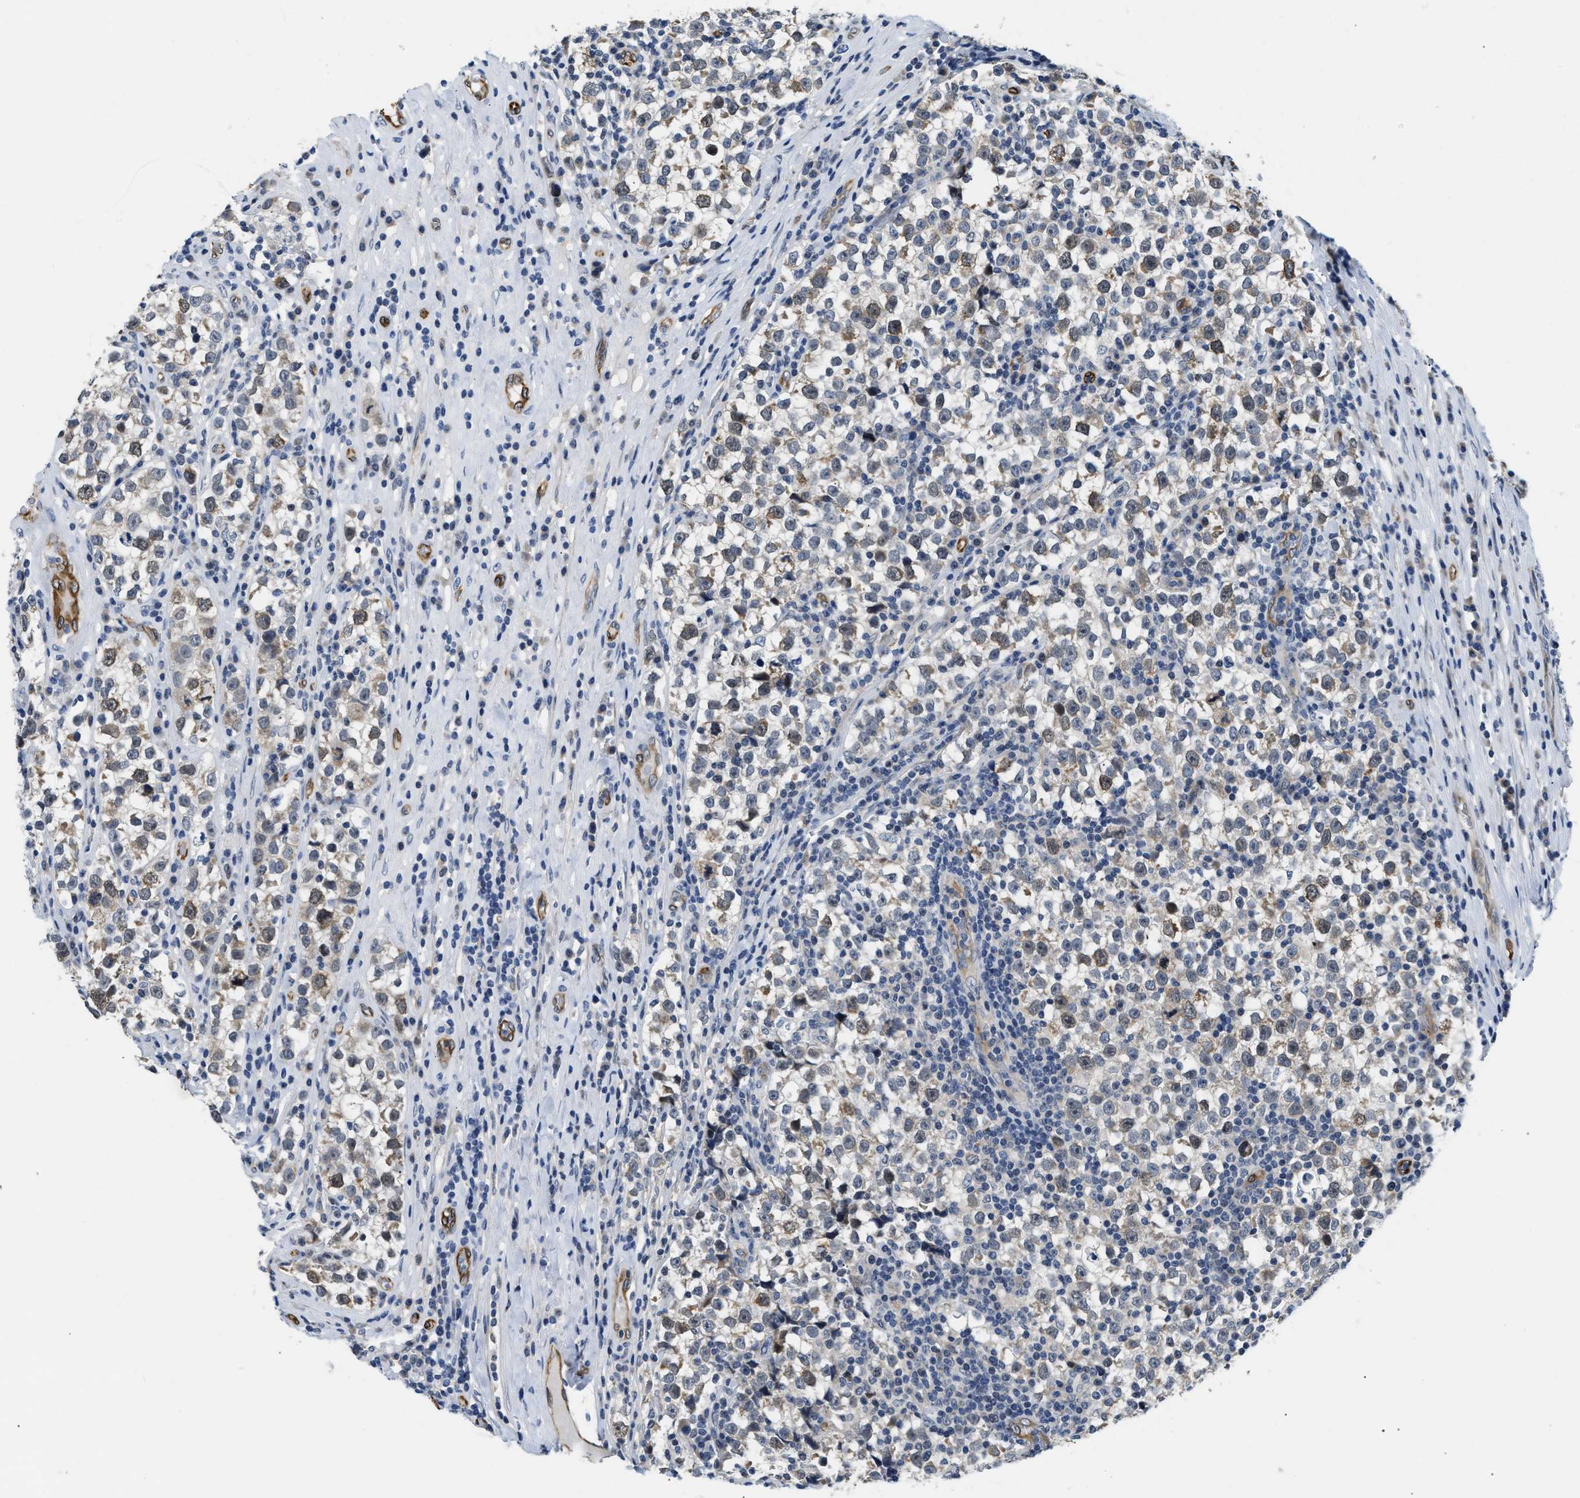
{"staining": {"intensity": "weak", "quantity": "25%-75%", "location": "cytoplasmic/membranous"}, "tissue": "testis cancer", "cell_type": "Tumor cells", "image_type": "cancer", "snomed": [{"axis": "morphology", "description": "Normal tissue, NOS"}, {"axis": "morphology", "description": "Seminoma, NOS"}, {"axis": "topography", "description": "Testis"}], "caption": "The histopathology image reveals immunohistochemical staining of testis cancer. There is weak cytoplasmic/membranous positivity is present in about 25%-75% of tumor cells.", "gene": "CLGN", "patient": {"sex": "male", "age": 43}}